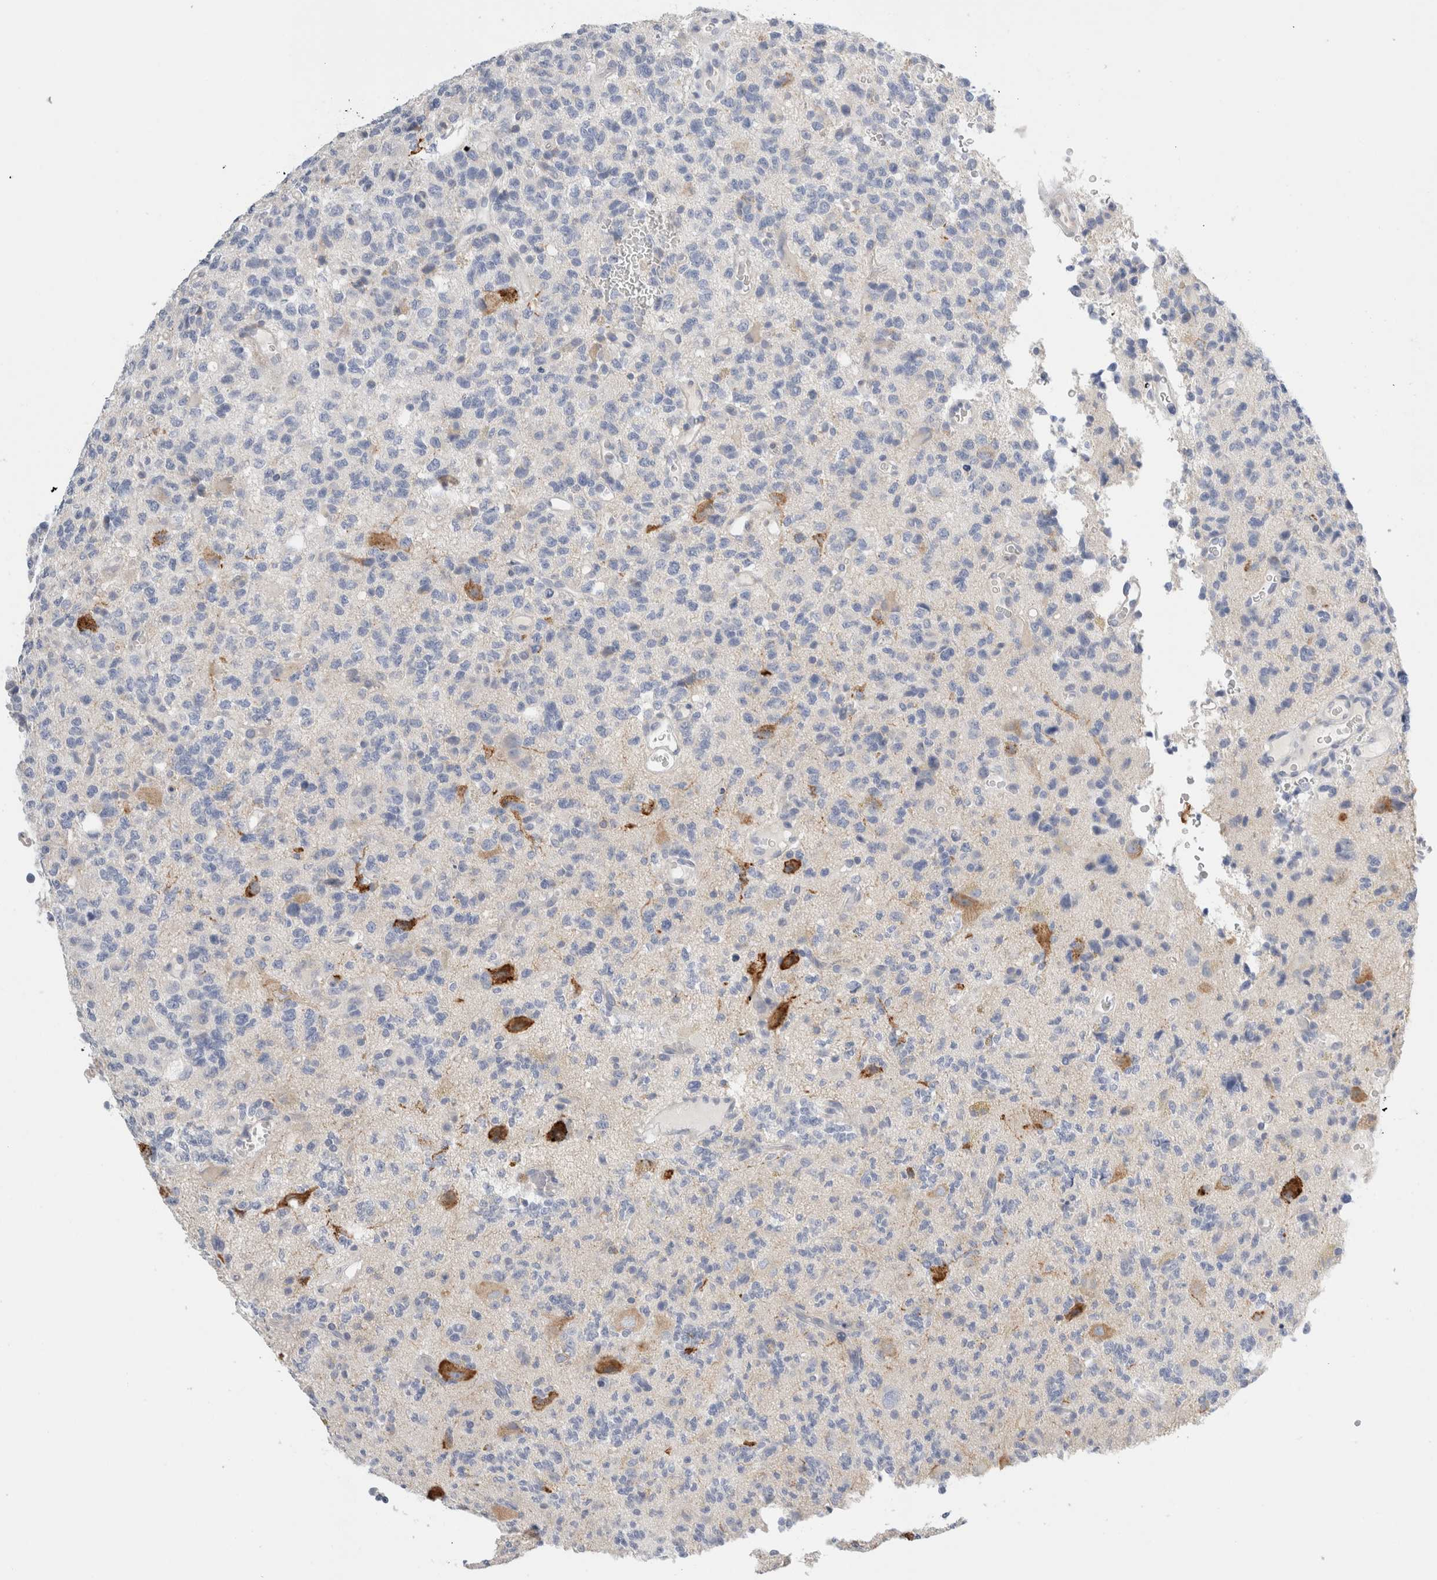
{"staining": {"intensity": "negative", "quantity": "none", "location": "none"}, "tissue": "glioma", "cell_type": "Tumor cells", "image_type": "cancer", "snomed": [{"axis": "morphology", "description": "Glioma, malignant, High grade"}, {"axis": "topography", "description": "Brain"}], "caption": "DAB (3,3'-diaminobenzidine) immunohistochemical staining of glioma displays no significant positivity in tumor cells.", "gene": "CSK", "patient": {"sex": "female", "age": 62}}